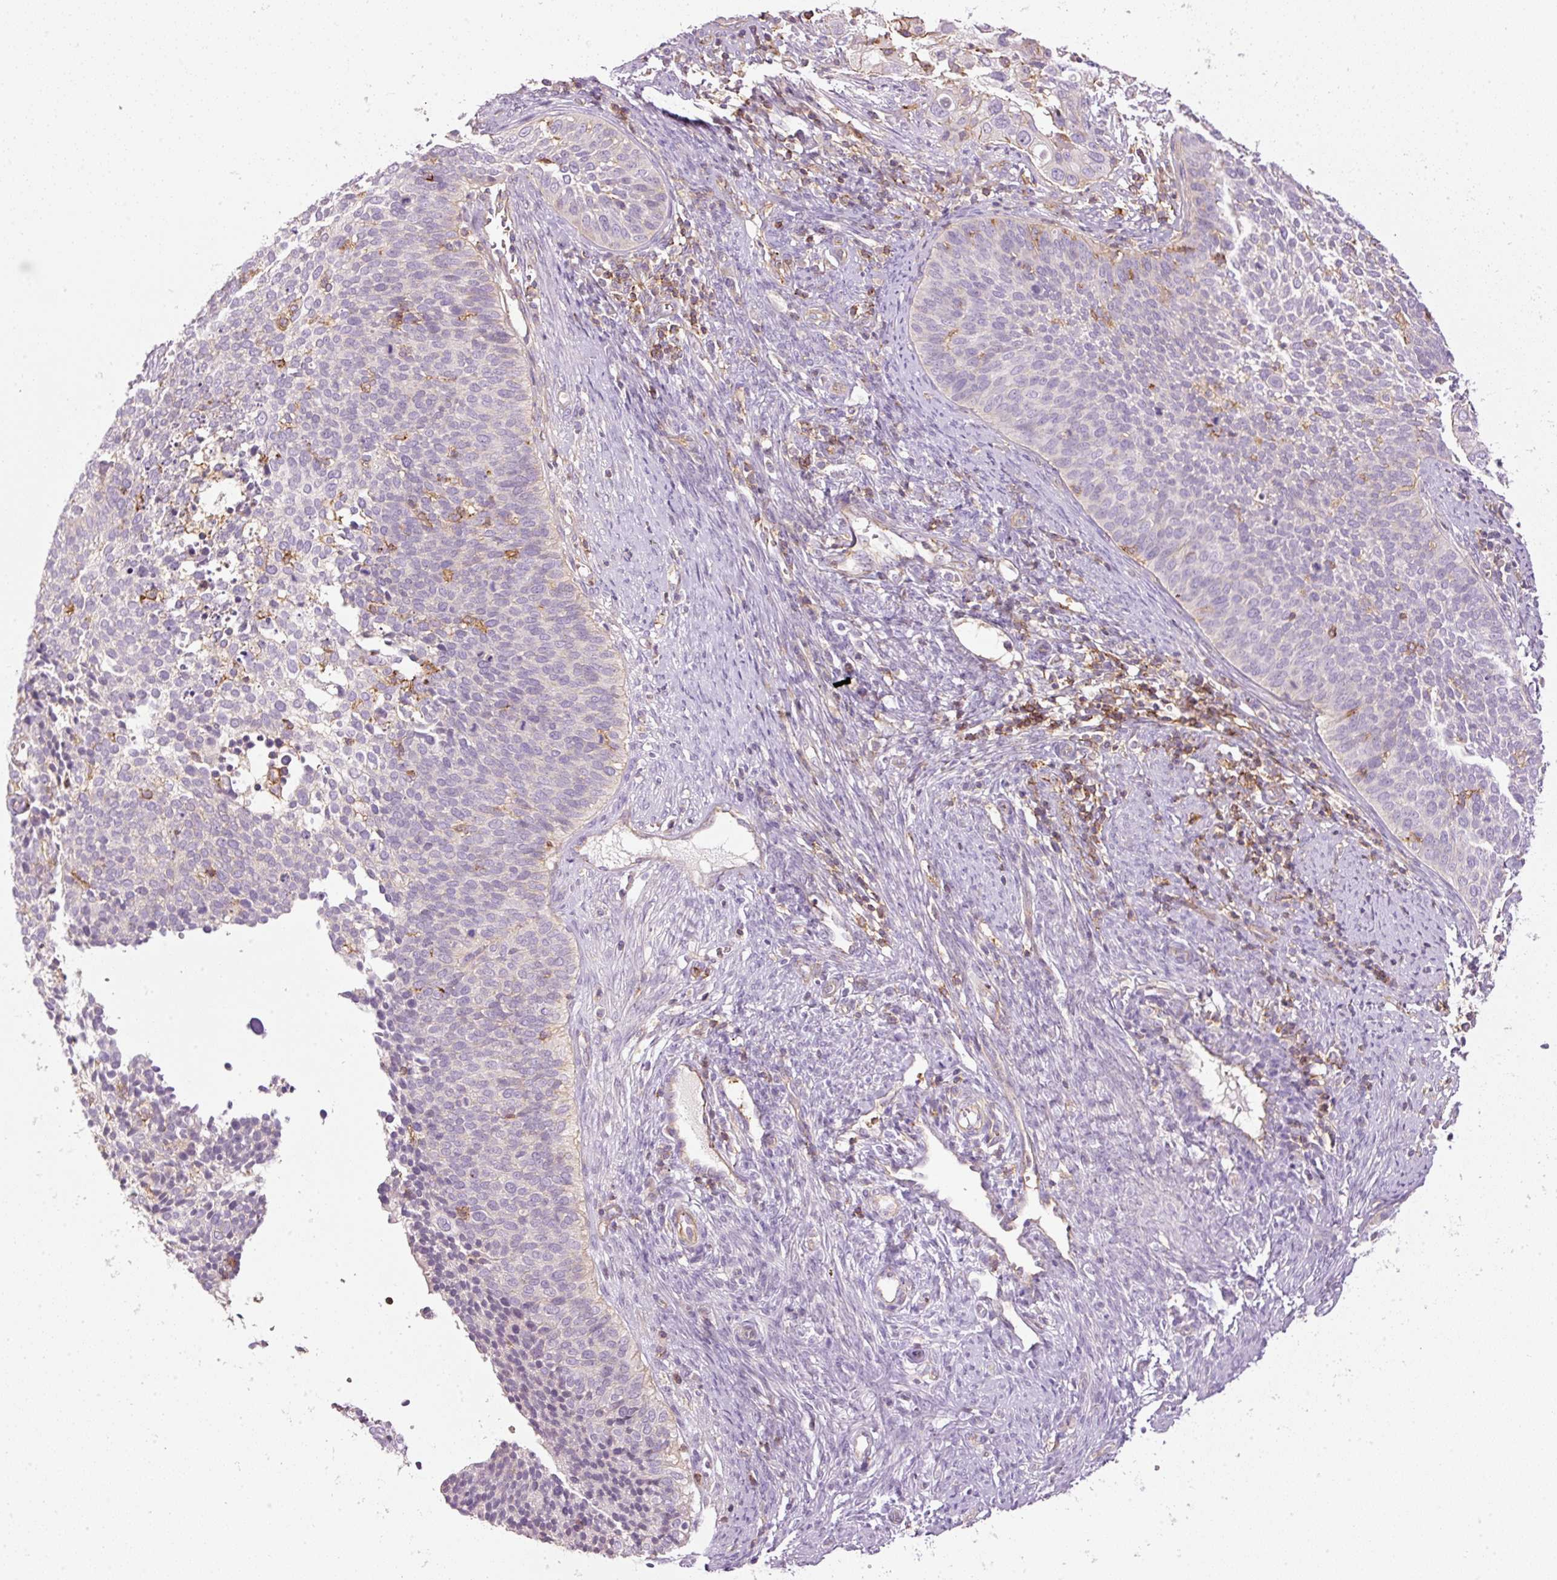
{"staining": {"intensity": "negative", "quantity": "none", "location": "none"}, "tissue": "cervical cancer", "cell_type": "Tumor cells", "image_type": "cancer", "snomed": [{"axis": "morphology", "description": "Squamous cell carcinoma, NOS"}, {"axis": "topography", "description": "Cervix"}], "caption": "The histopathology image demonstrates no staining of tumor cells in cervical cancer (squamous cell carcinoma).", "gene": "SIPA1", "patient": {"sex": "female", "age": 34}}